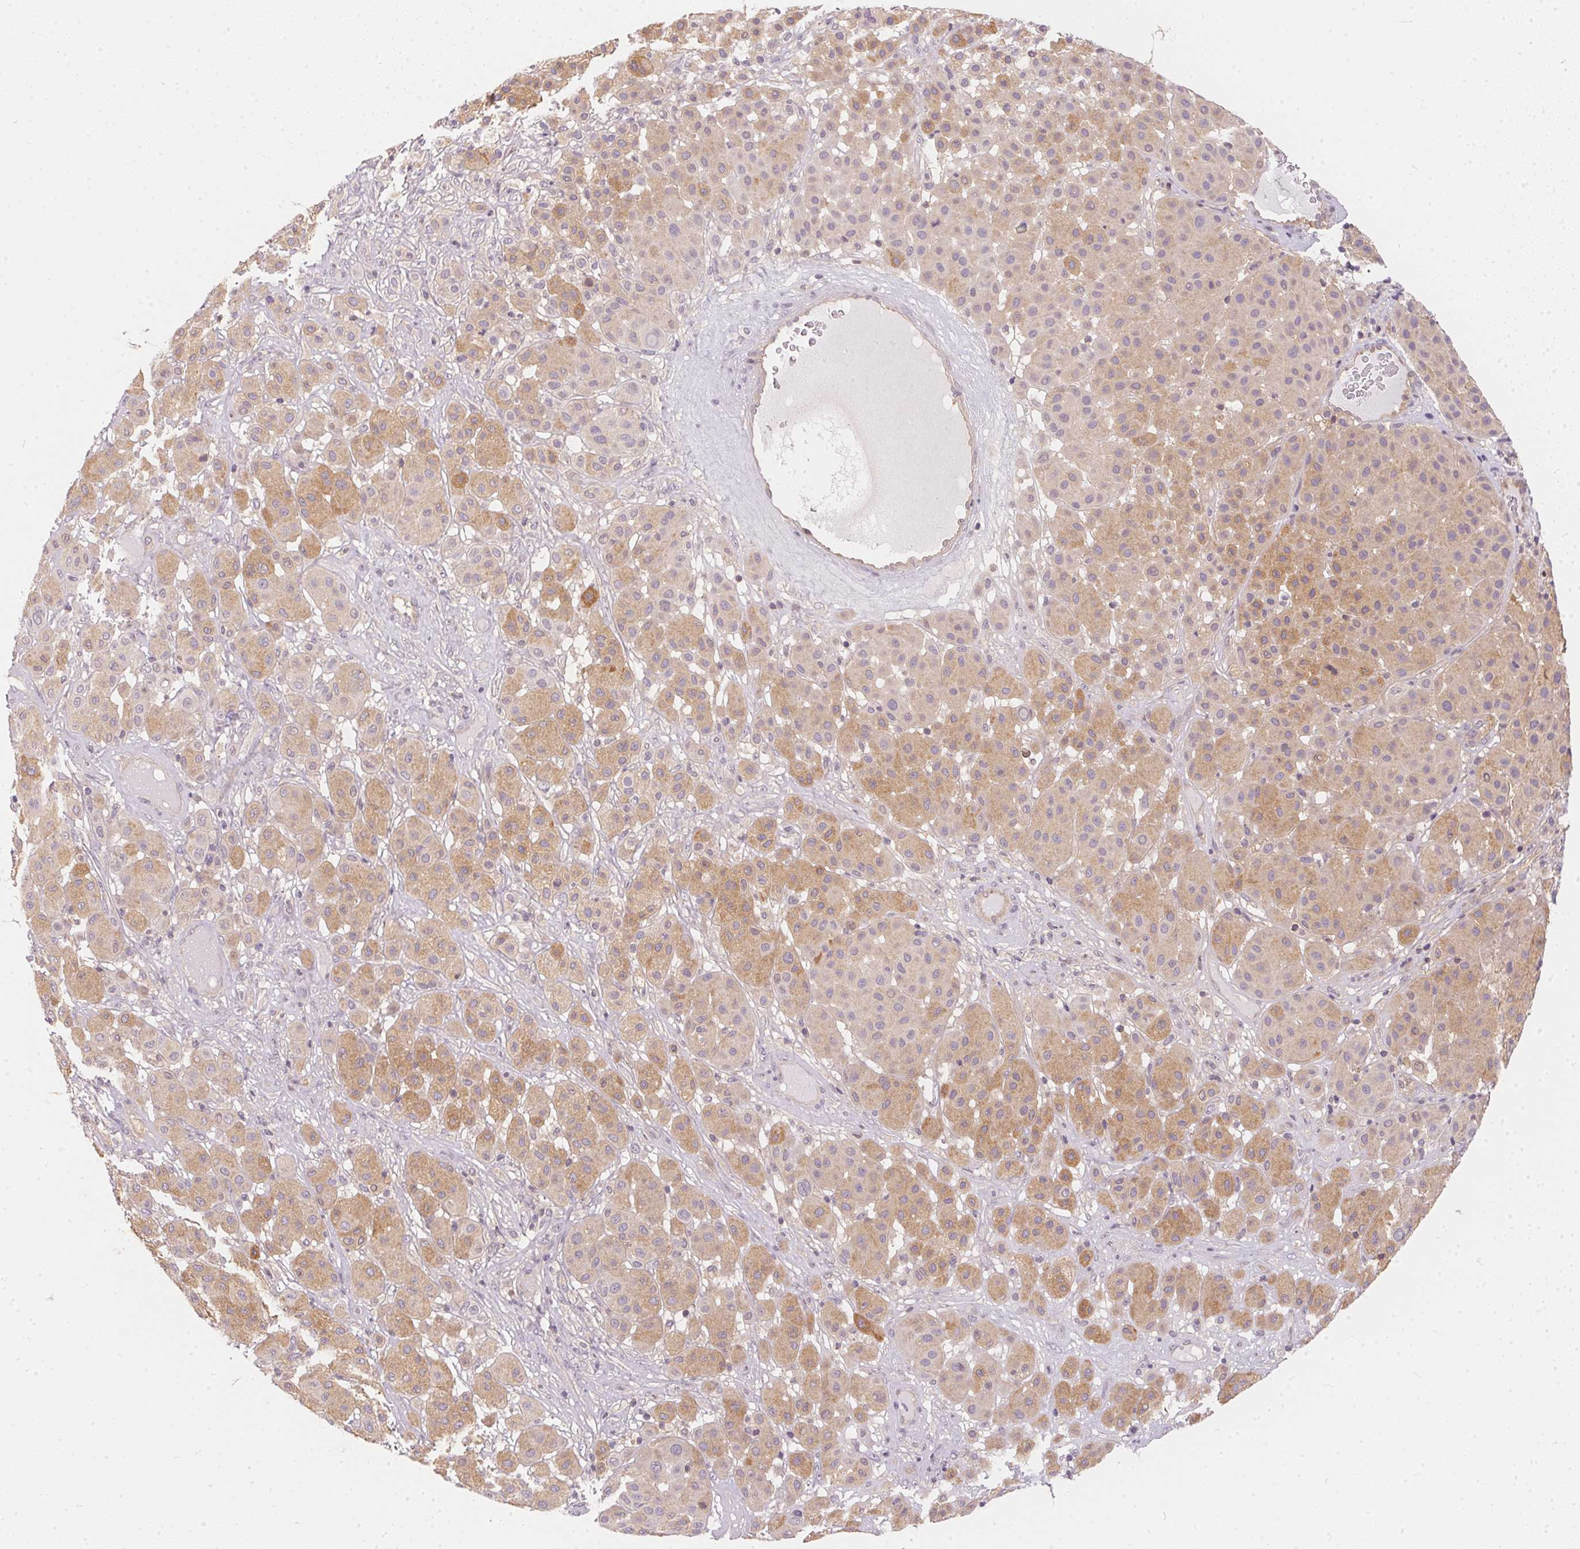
{"staining": {"intensity": "moderate", "quantity": ">75%", "location": "cytoplasmic/membranous"}, "tissue": "melanoma", "cell_type": "Tumor cells", "image_type": "cancer", "snomed": [{"axis": "morphology", "description": "Malignant melanoma, Metastatic site"}, {"axis": "topography", "description": "Smooth muscle"}], "caption": "An immunohistochemistry histopathology image of neoplastic tissue is shown. Protein staining in brown highlights moderate cytoplasmic/membranous positivity in melanoma within tumor cells.", "gene": "BLMH", "patient": {"sex": "male", "age": 41}}